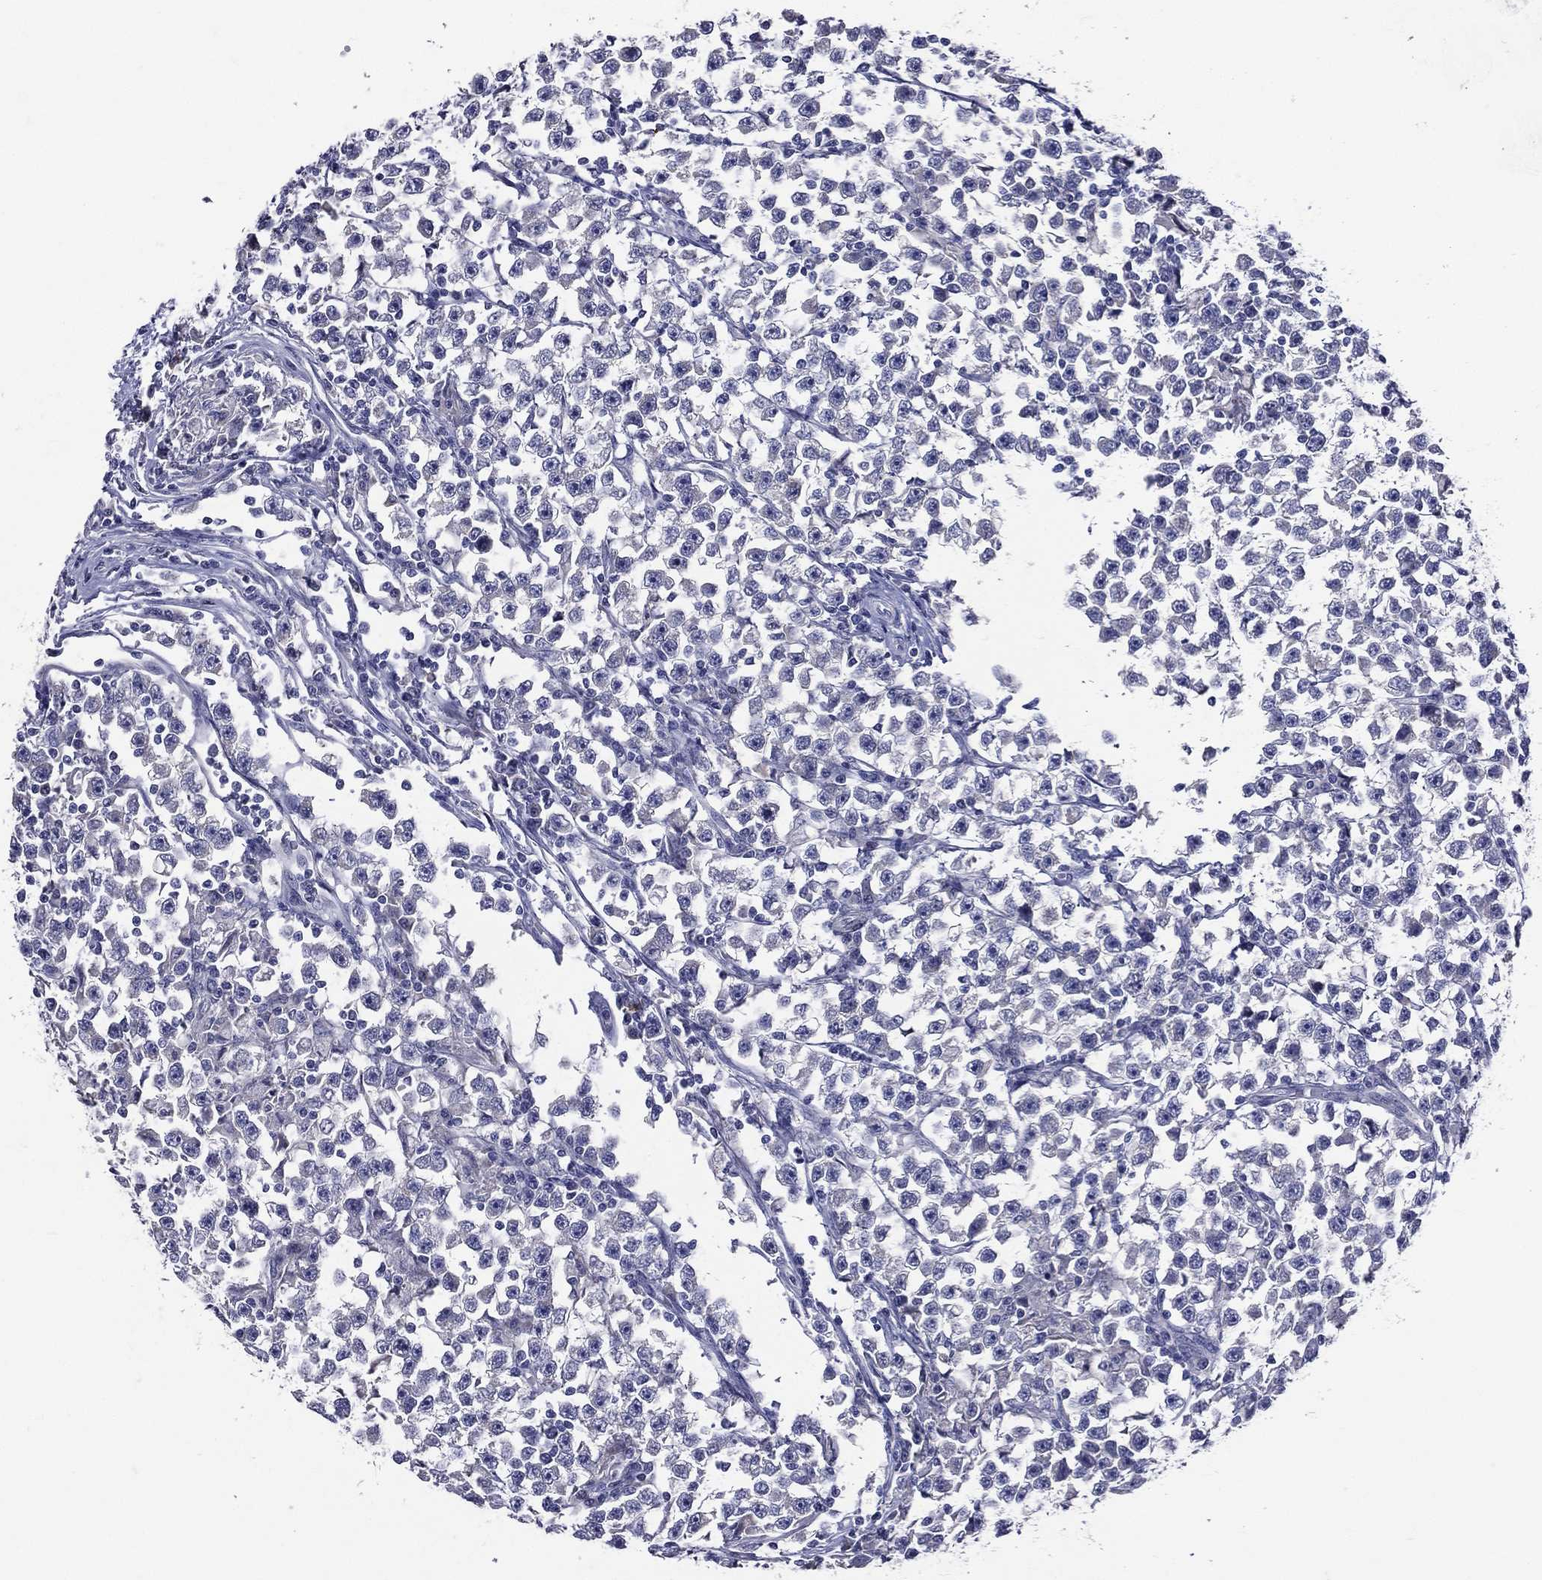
{"staining": {"intensity": "negative", "quantity": "none", "location": "none"}, "tissue": "testis cancer", "cell_type": "Tumor cells", "image_type": "cancer", "snomed": [{"axis": "morphology", "description": "Seminoma, NOS"}, {"axis": "topography", "description": "Testis"}], "caption": "Immunohistochemistry image of neoplastic tissue: seminoma (testis) stained with DAB (3,3'-diaminobenzidine) exhibits no significant protein expression in tumor cells.", "gene": "TGM1", "patient": {"sex": "male", "age": 33}}